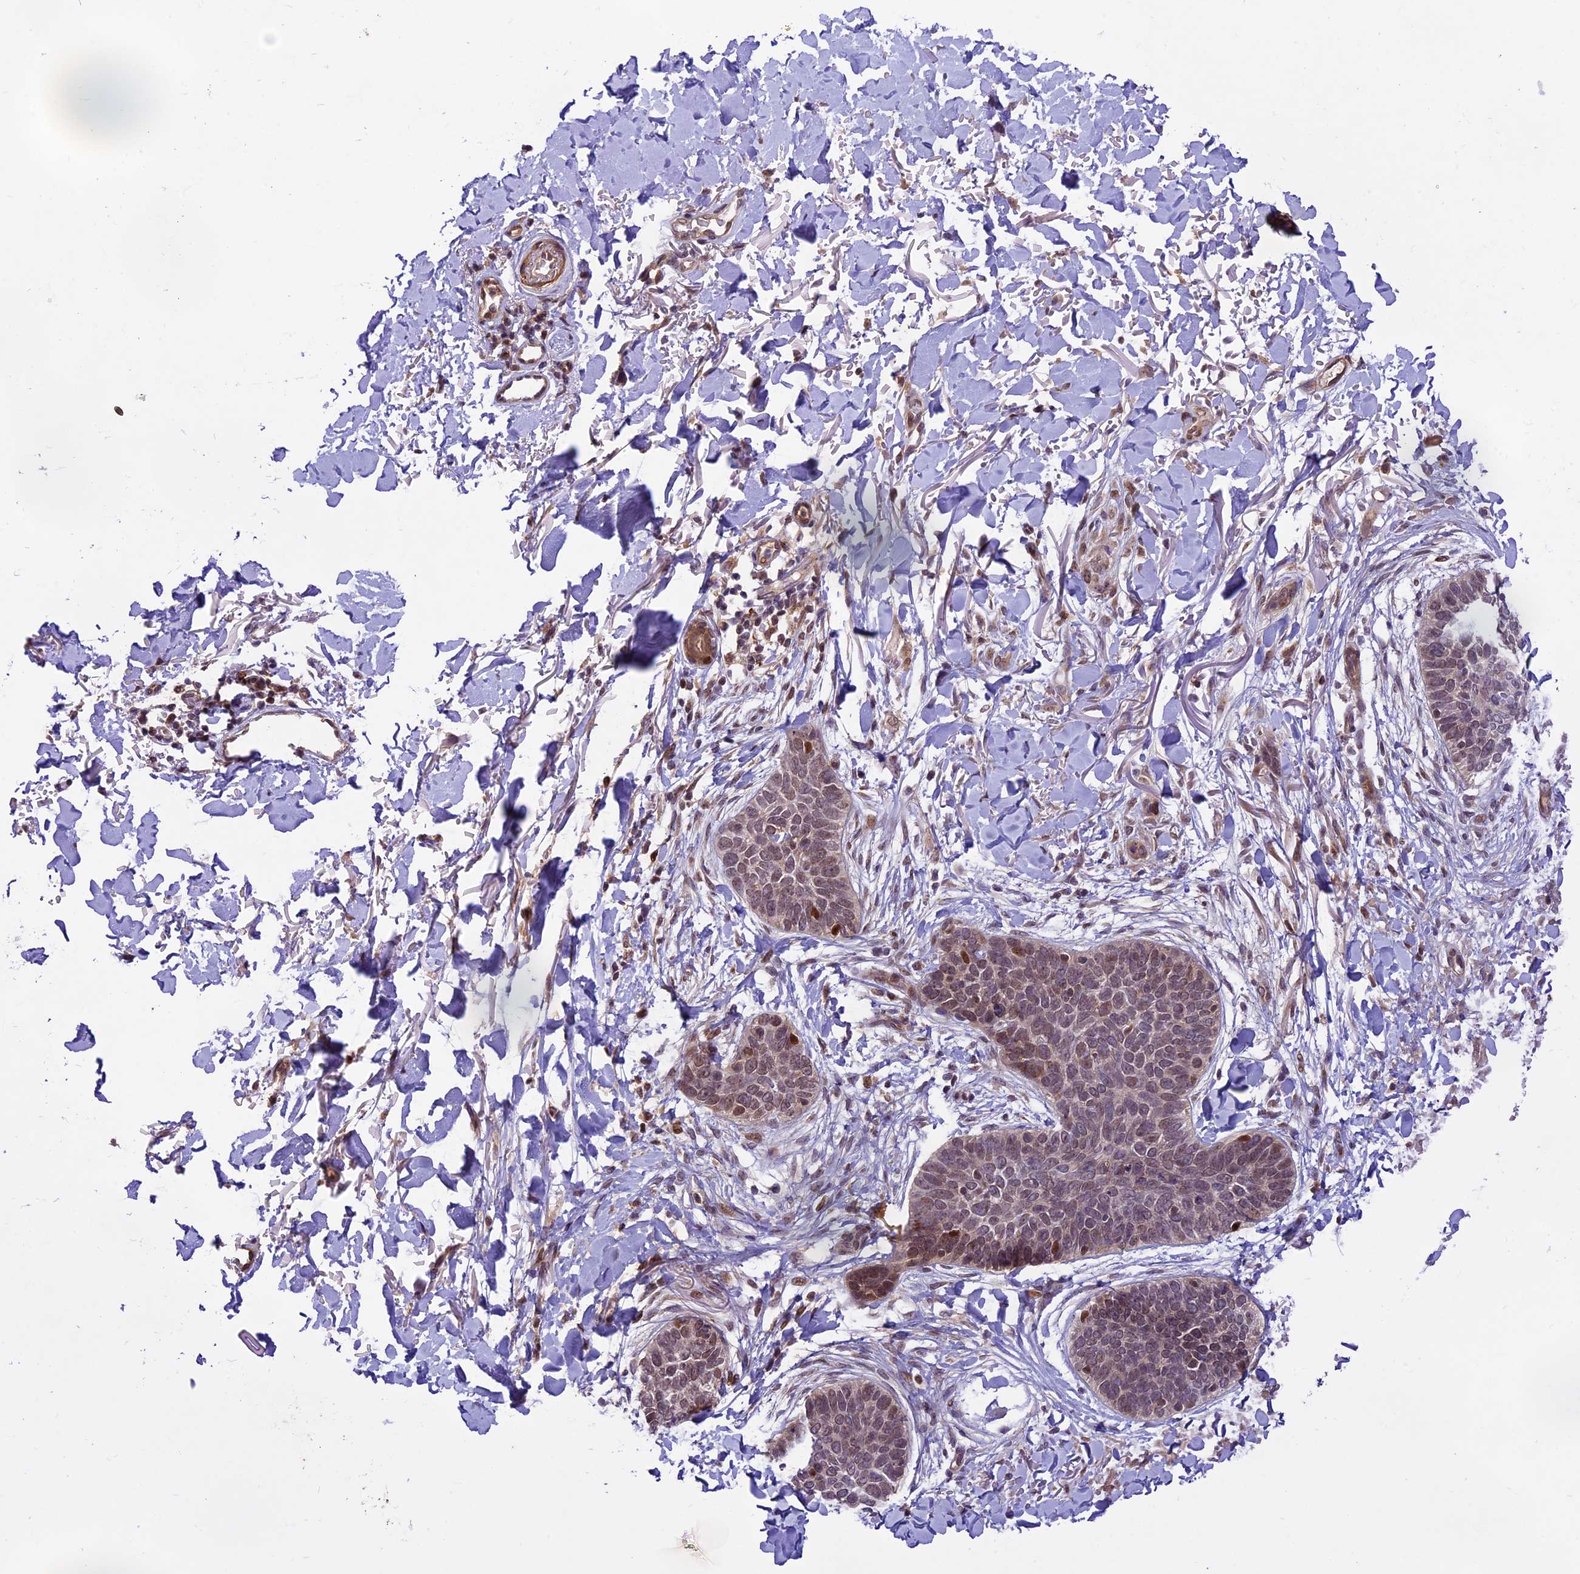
{"staining": {"intensity": "moderate", "quantity": "25%-75%", "location": "nuclear"}, "tissue": "skin cancer", "cell_type": "Tumor cells", "image_type": "cancer", "snomed": [{"axis": "morphology", "description": "Basal cell carcinoma"}, {"axis": "topography", "description": "Skin"}], "caption": "A brown stain labels moderate nuclear staining of a protein in human skin cancer (basal cell carcinoma) tumor cells. The protein of interest is stained brown, and the nuclei are stained in blue (DAB (3,3'-diaminobenzidine) IHC with brightfield microscopy, high magnification).", "gene": "NEK8", "patient": {"sex": "male", "age": 85}}